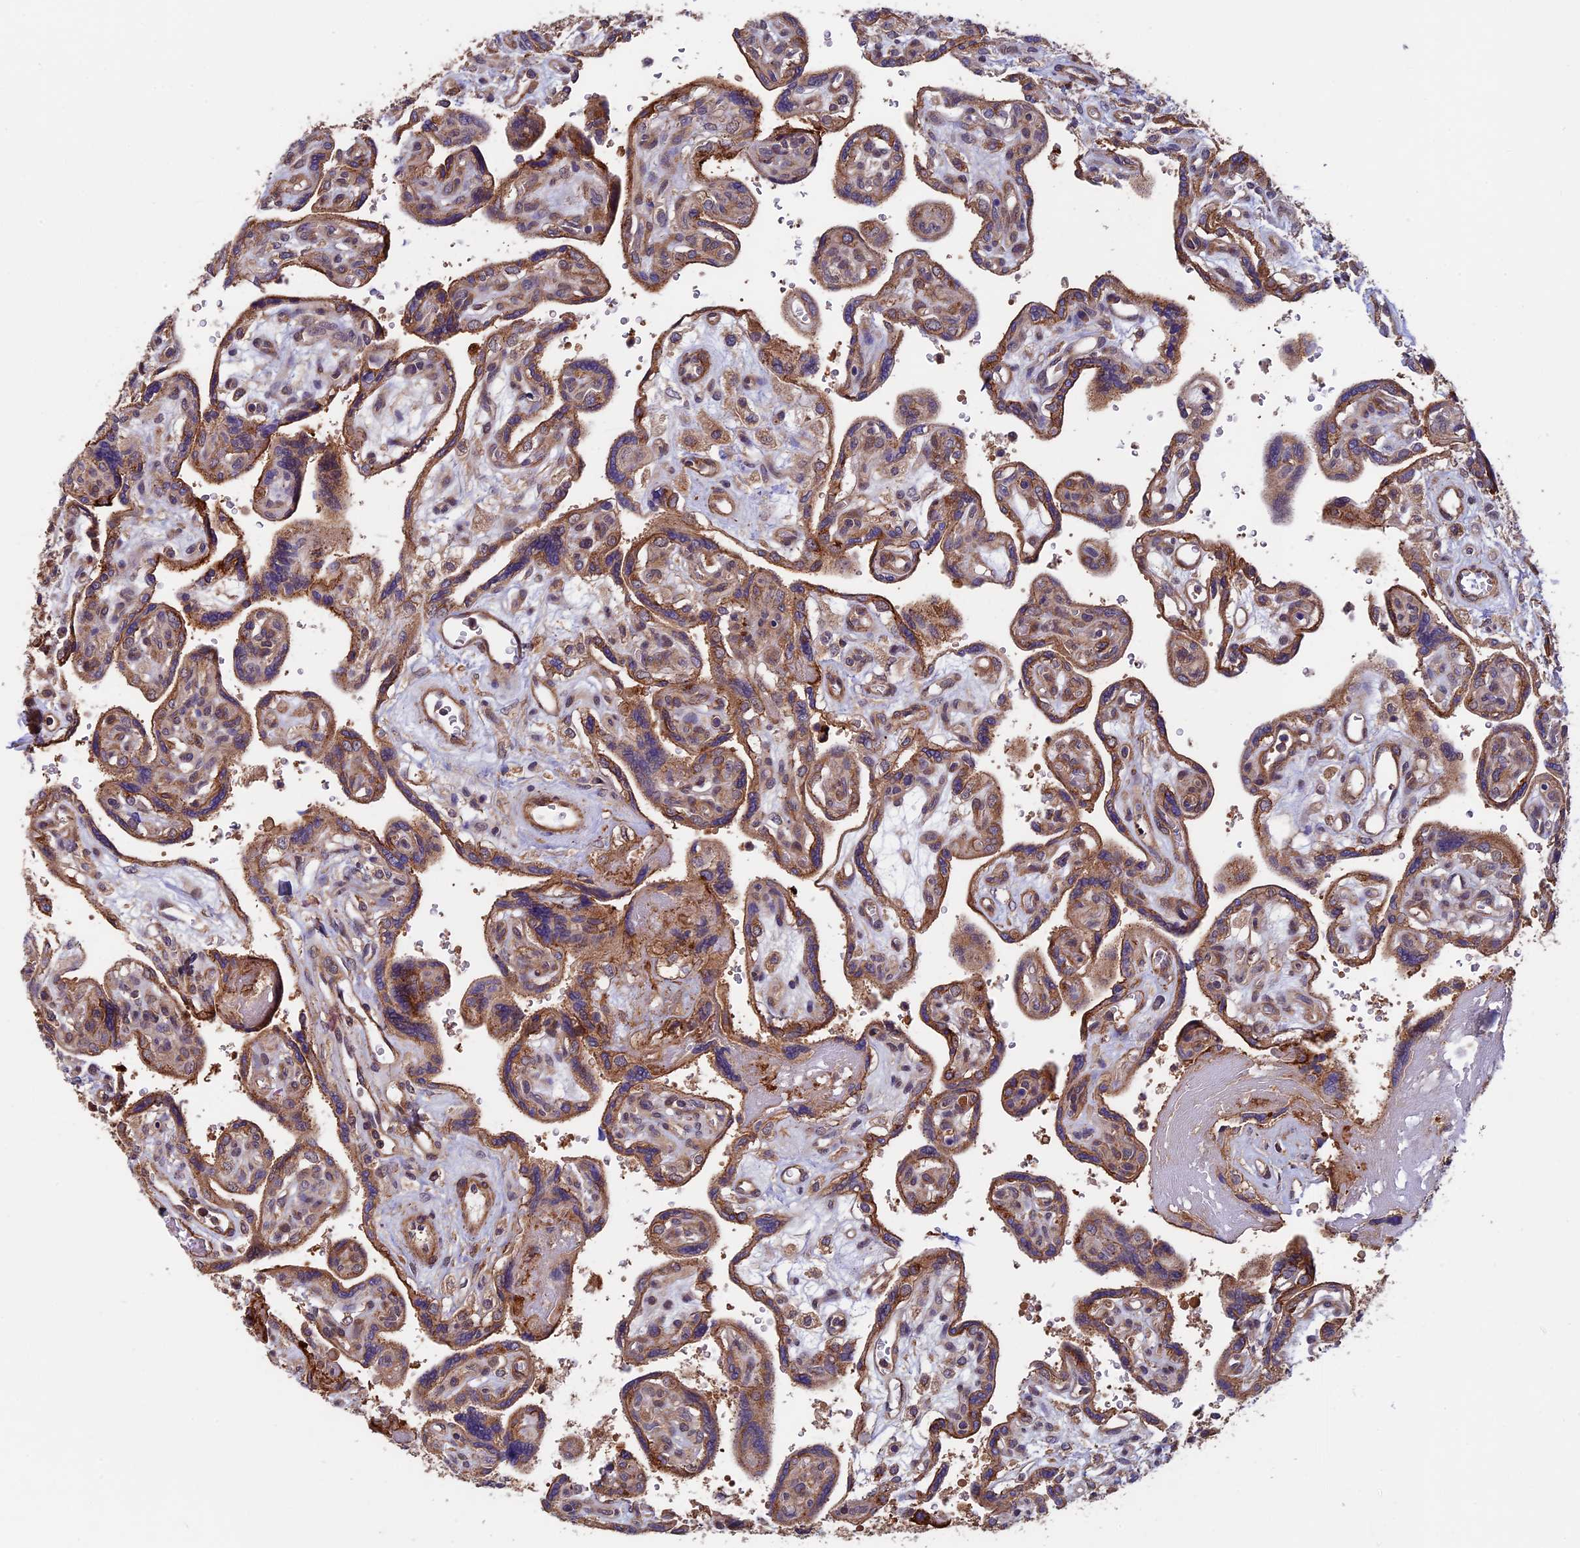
{"staining": {"intensity": "moderate", "quantity": ">75%", "location": "cytoplasmic/membranous"}, "tissue": "placenta", "cell_type": "Decidual cells", "image_type": "normal", "snomed": [{"axis": "morphology", "description": "Normal tissue, NOS"}, {"axis": "topography", "description": "Placenta"}], "caption": "Moderate cytoplasmic/membranous protein expression is present in approximately >75% of decidual cells in placenta.", "gene": "SLC9A5", "patient": {"sex": "female", "age": 39}}